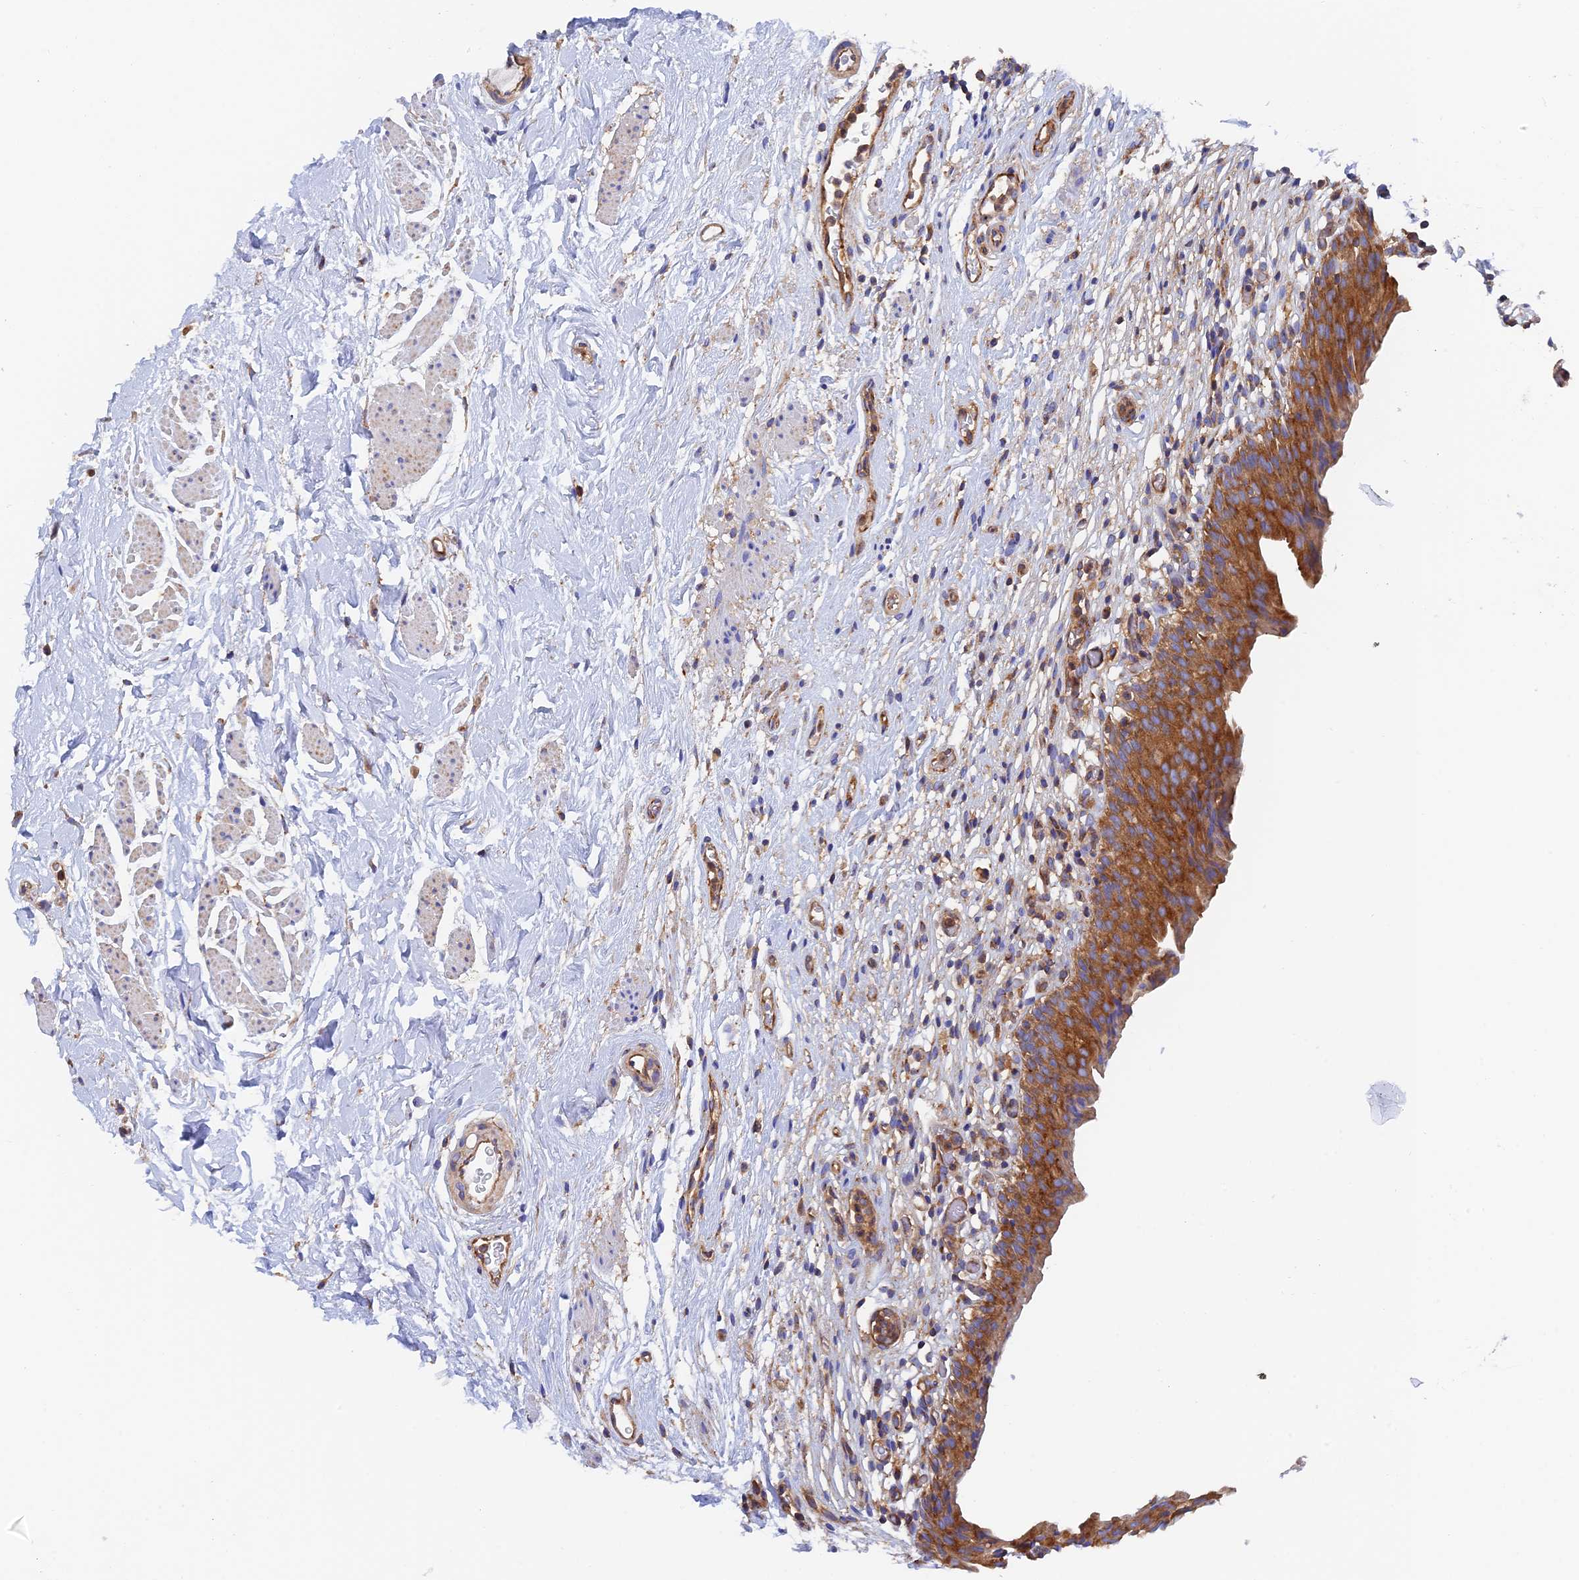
{"staining": {"intensity": "strong", "quantity": ">75%", "location": "cytoplasmic/membranous"}, "tissue": "urinary bladder", "cell_type": "Urothelial cells", "image_type": "normal", "snomed": [{"axis": "morphology", "description": "Normal tissue, NOS"}, {"axis": "morphology", "description": "Inflammation, NOS"}, {"axis": "topography", "description": "Urinary bladder"}], "caption": "Approximately >75% of urothelial cells in unremarkable urinary bladder exhibit strong cytoplasmic/membranous protein staining as visualized by brown immunohistochemical staining.", "gene": "DCTN2", "patient": {"sex": "male", "age": 63}}